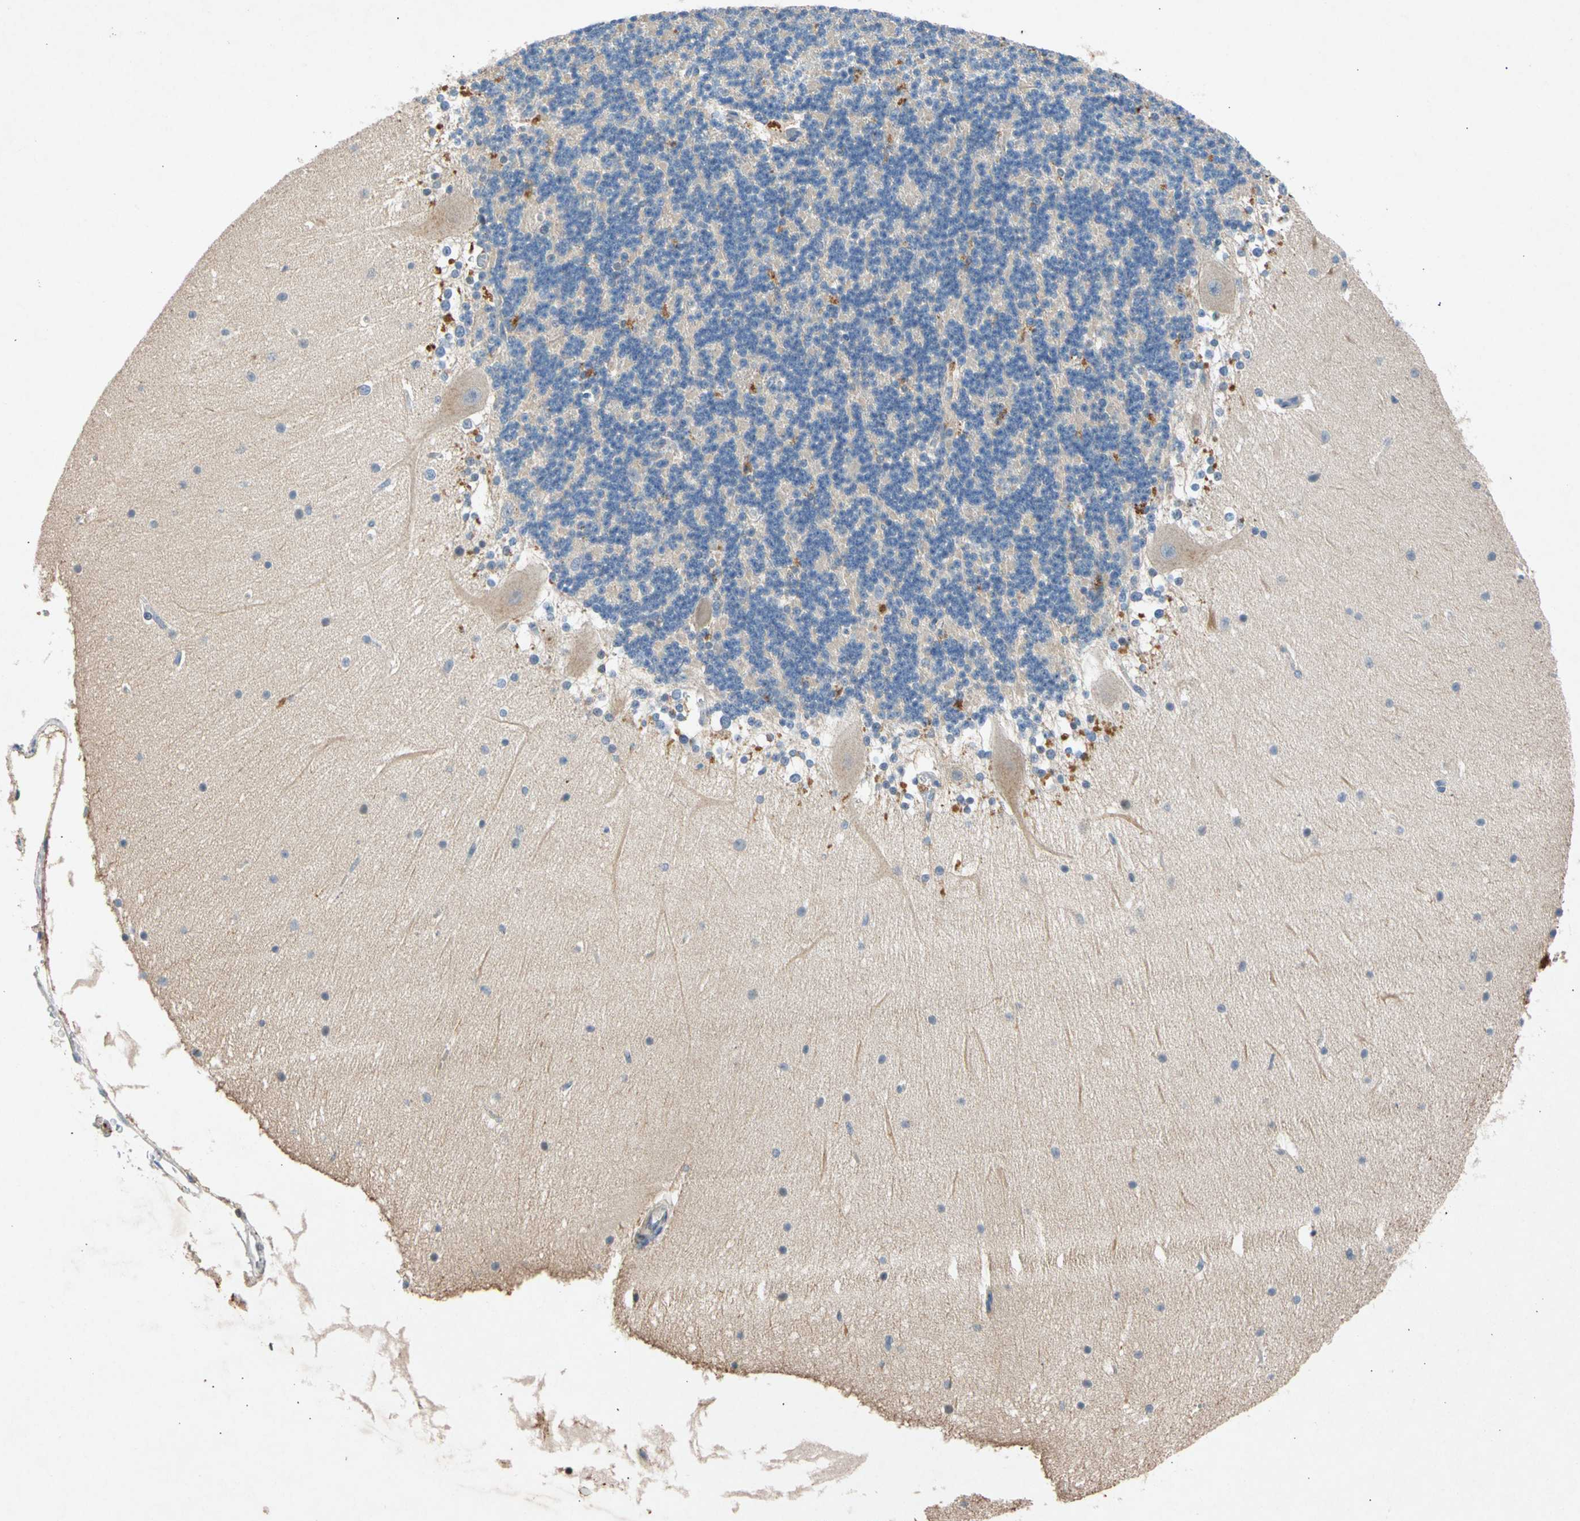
{"staining": {"intensity": "negative", "quantity": "none", "location": "none"}, "tissue": "cerebellum", "cell_type": "Cells in granular layer", "image_type": "normal", "snomed": [{"axis": "morphology", "description": "Normal tissue, NOS"}, {"axis": "topography", "description": "Cerebellum"}], "caption": "DAB (3,3'-diaminobenzidine) immunohistochemical staining of benign cerebellum exhibits no significant positivity in cells in granular layer.", "gene": "GASK1B", "patient": {"sex": "female", "age": 19}}